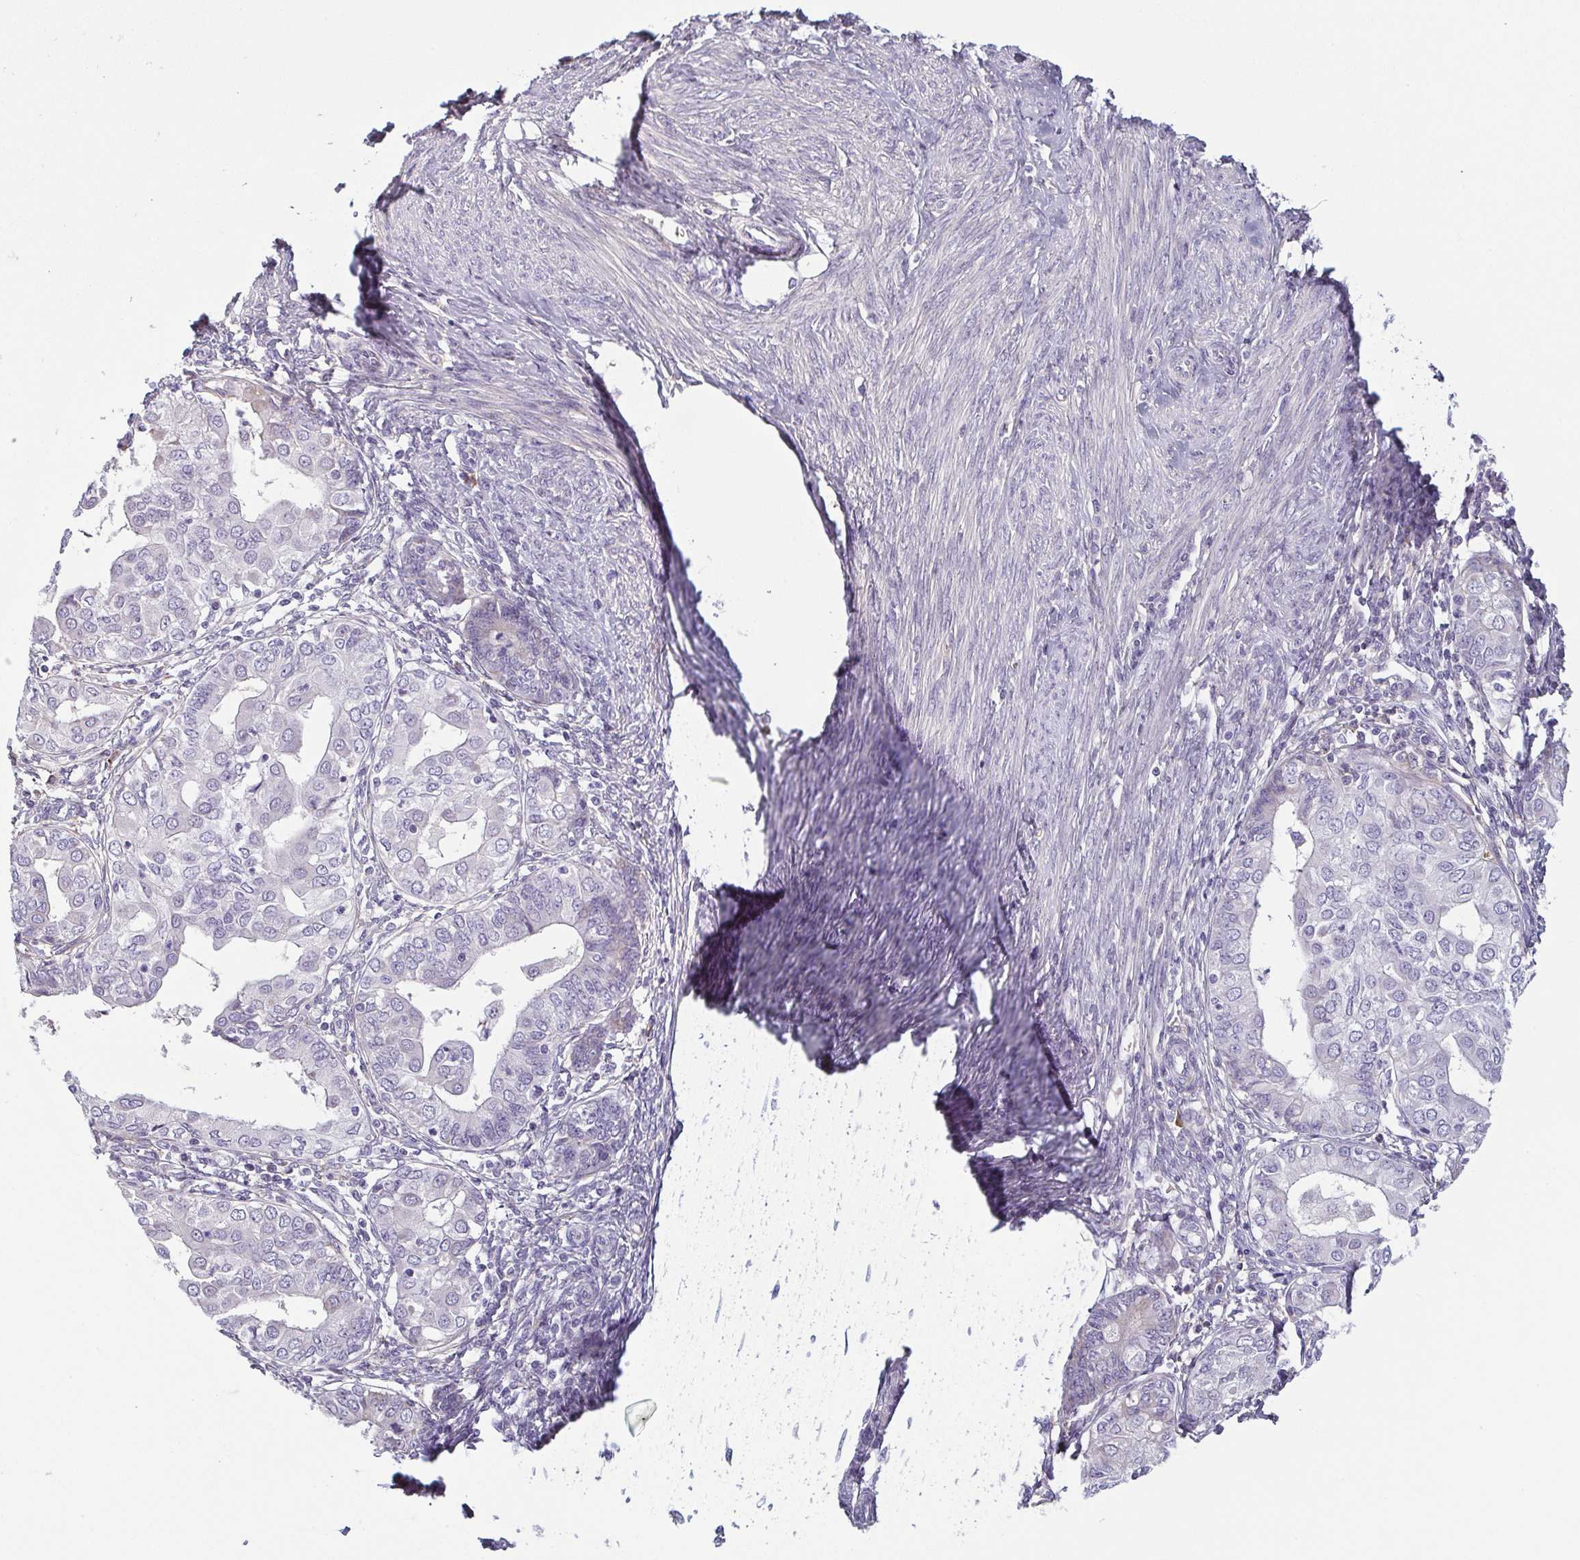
{"staining": {"intensity": "negative", "quantity": "none", "location": "none"}, "tissue": "endometrial cancer", "cell_type": "Tumor cells", "image_type": "cancer", "snomed": [{"axis": "morphology", "description": "Adenocarcinoma, NOS"}, {"axis": "topography", "description": "Endometrium"}], "caption": "IHC photomicrograph of human endometrial cancer stained for a protein (brown), which displays no staining in tumor cells.", "gene": "ECM1", "patient": {"sex": "female", "age": 68}}